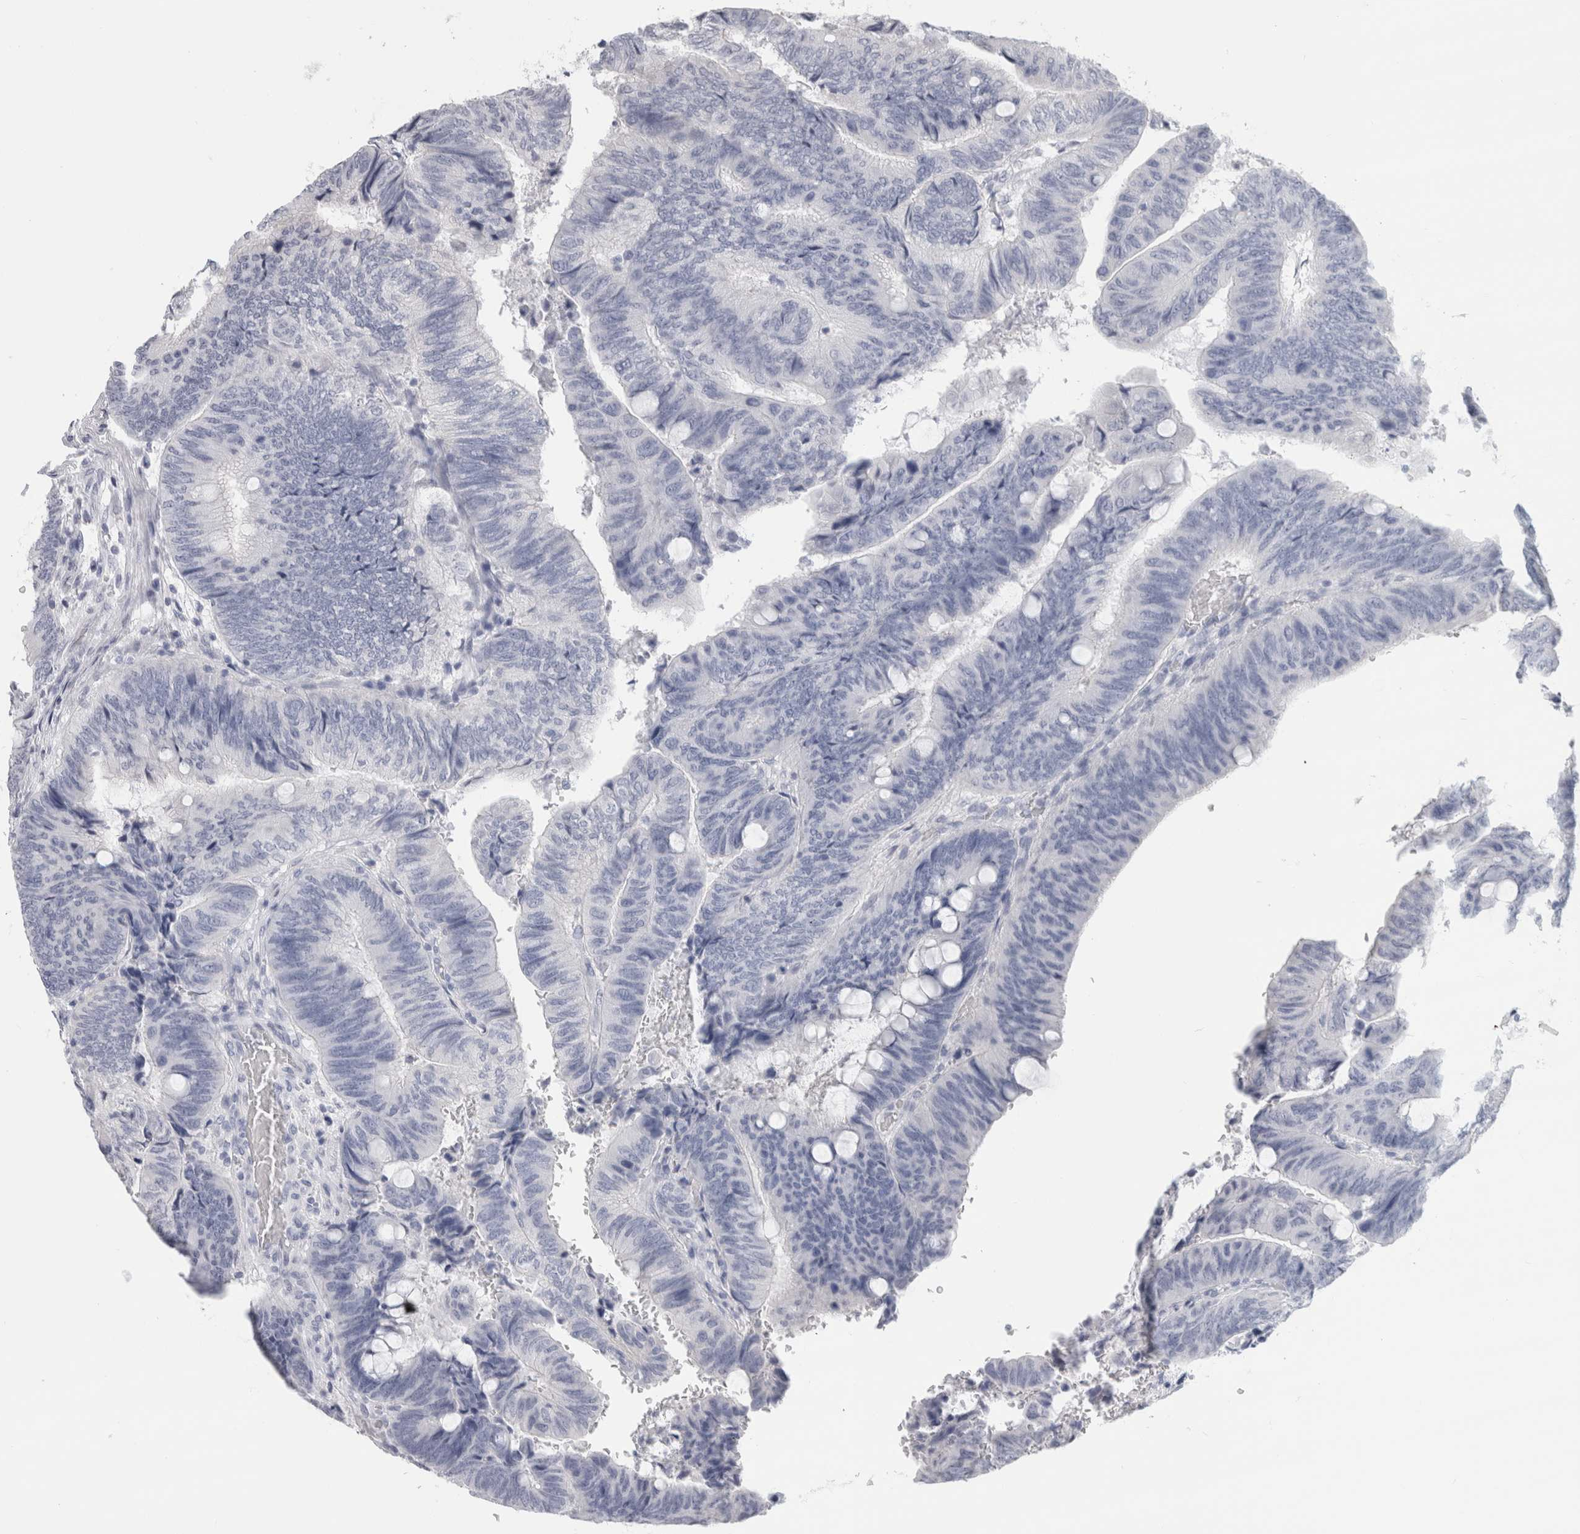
{"staining": {"intensity": "negative", "quantity": "none", "location": "none"}, "tissue": "colorectal cancer", "cell_type": "Tumor cells", "image_type": "cancer", "snomed": [{"axis": "morphology", "description": "Normal tissue, NOS"}, {"axis": "morphology", "description": "Adenocarcinoma, NOS"}, {"axis": "topography", "description": "Rectum"}, {"axis": "topography", "description": "Peripheral nerve tissue"}], "caption": "The IHC image has no significant expression in tumor cells of colorectal cancer (adenocarcinoma) tissue.", "gene": "AFP", "patient": {"sex": "male", "age": 92}}